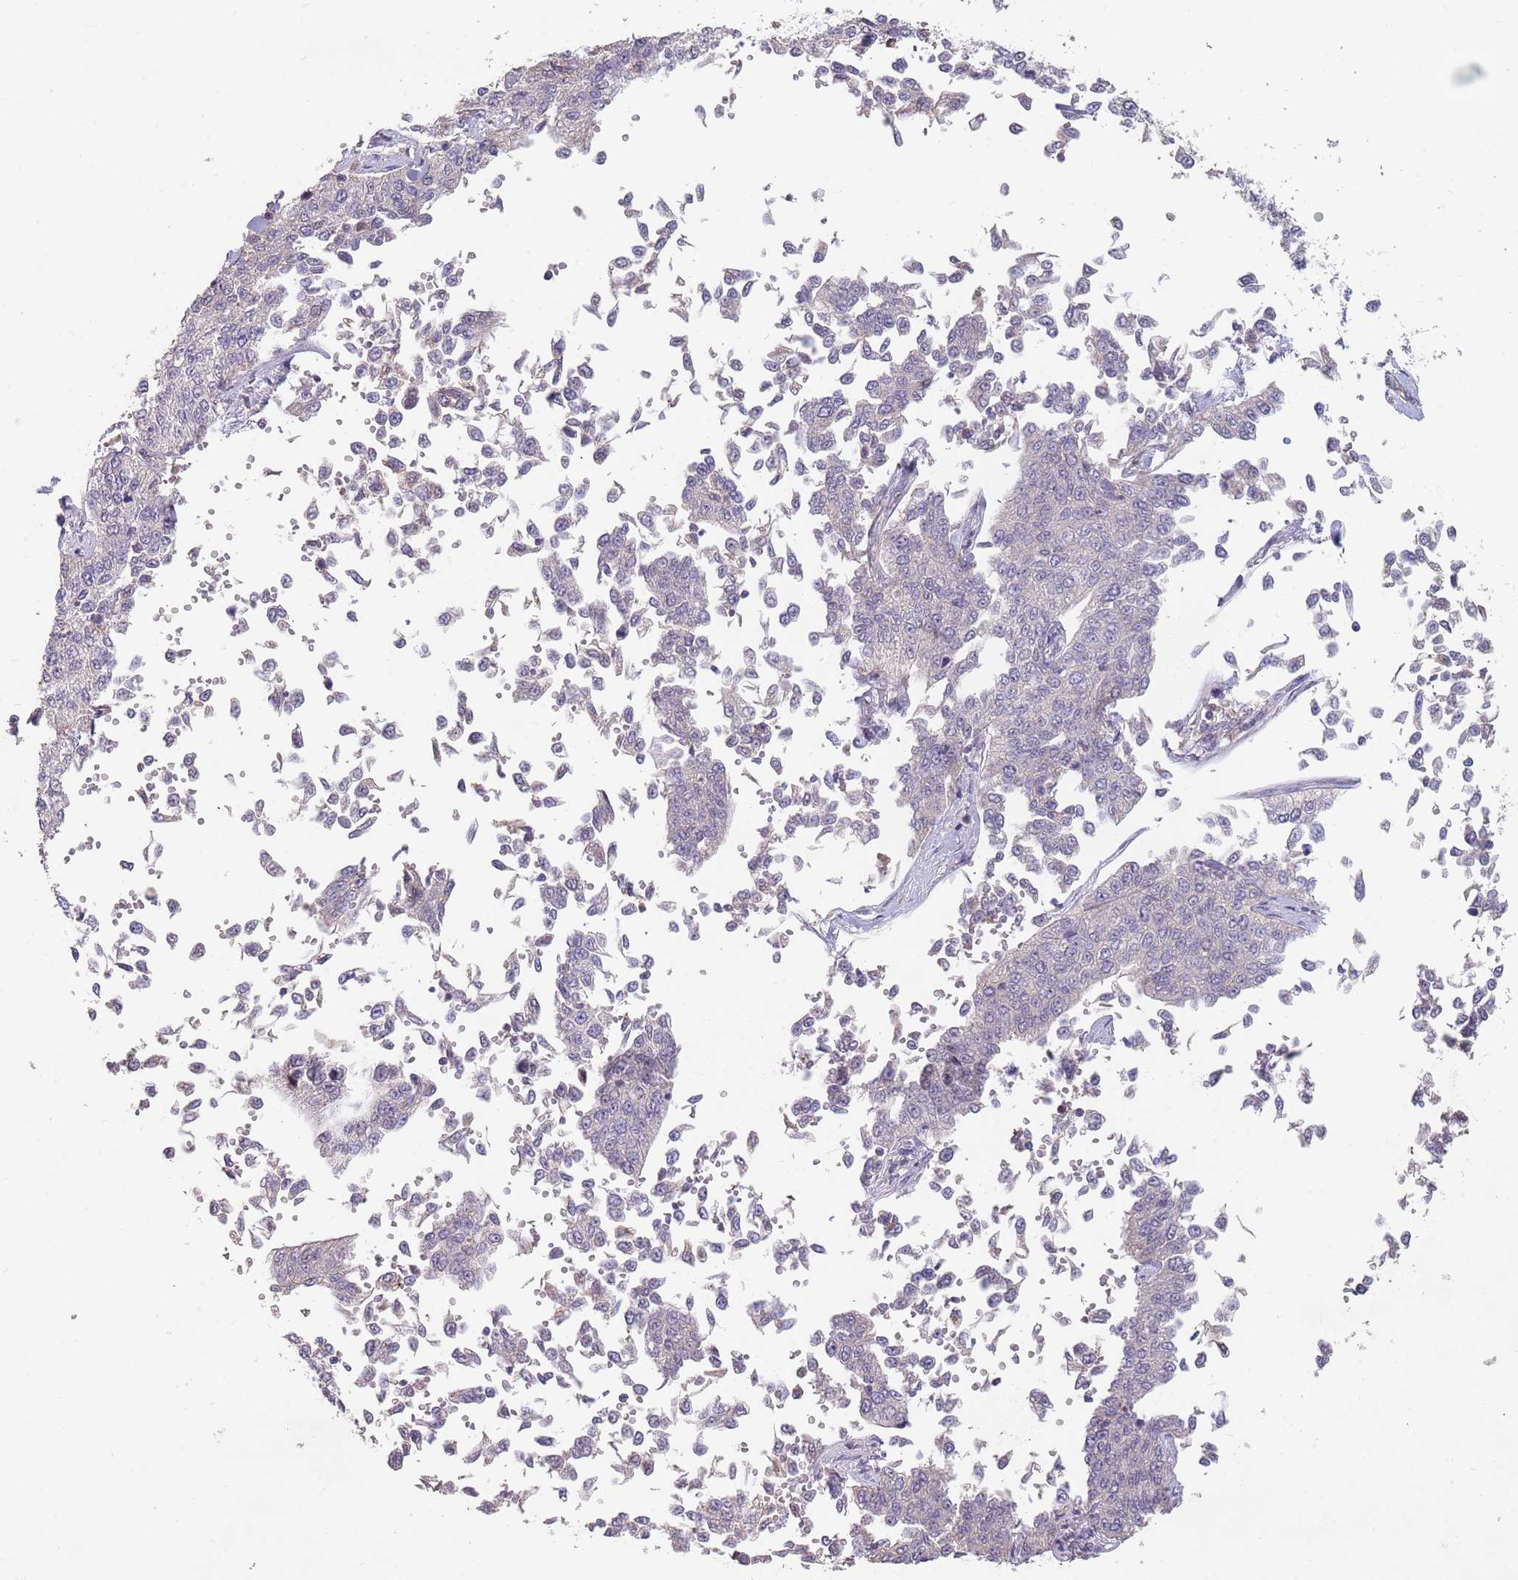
{"staining": {"intensity": "negative", "quantity": "none", "location": "none"}, "tissue": "cervical cancer", "cell_type": "Tumor cells", "image_type": "cancer", "snomed": [{"axis": "morphology", "description": "Squamous cell carcinoma, NOS"}, {"axis": "topography", "description": "Cervix"}], "caption": "Tumor cells show no significant staining in cervical squamous cell carcinoma.", "gene": "MEI1", "patient": {"sex": "female", "age": 35}}